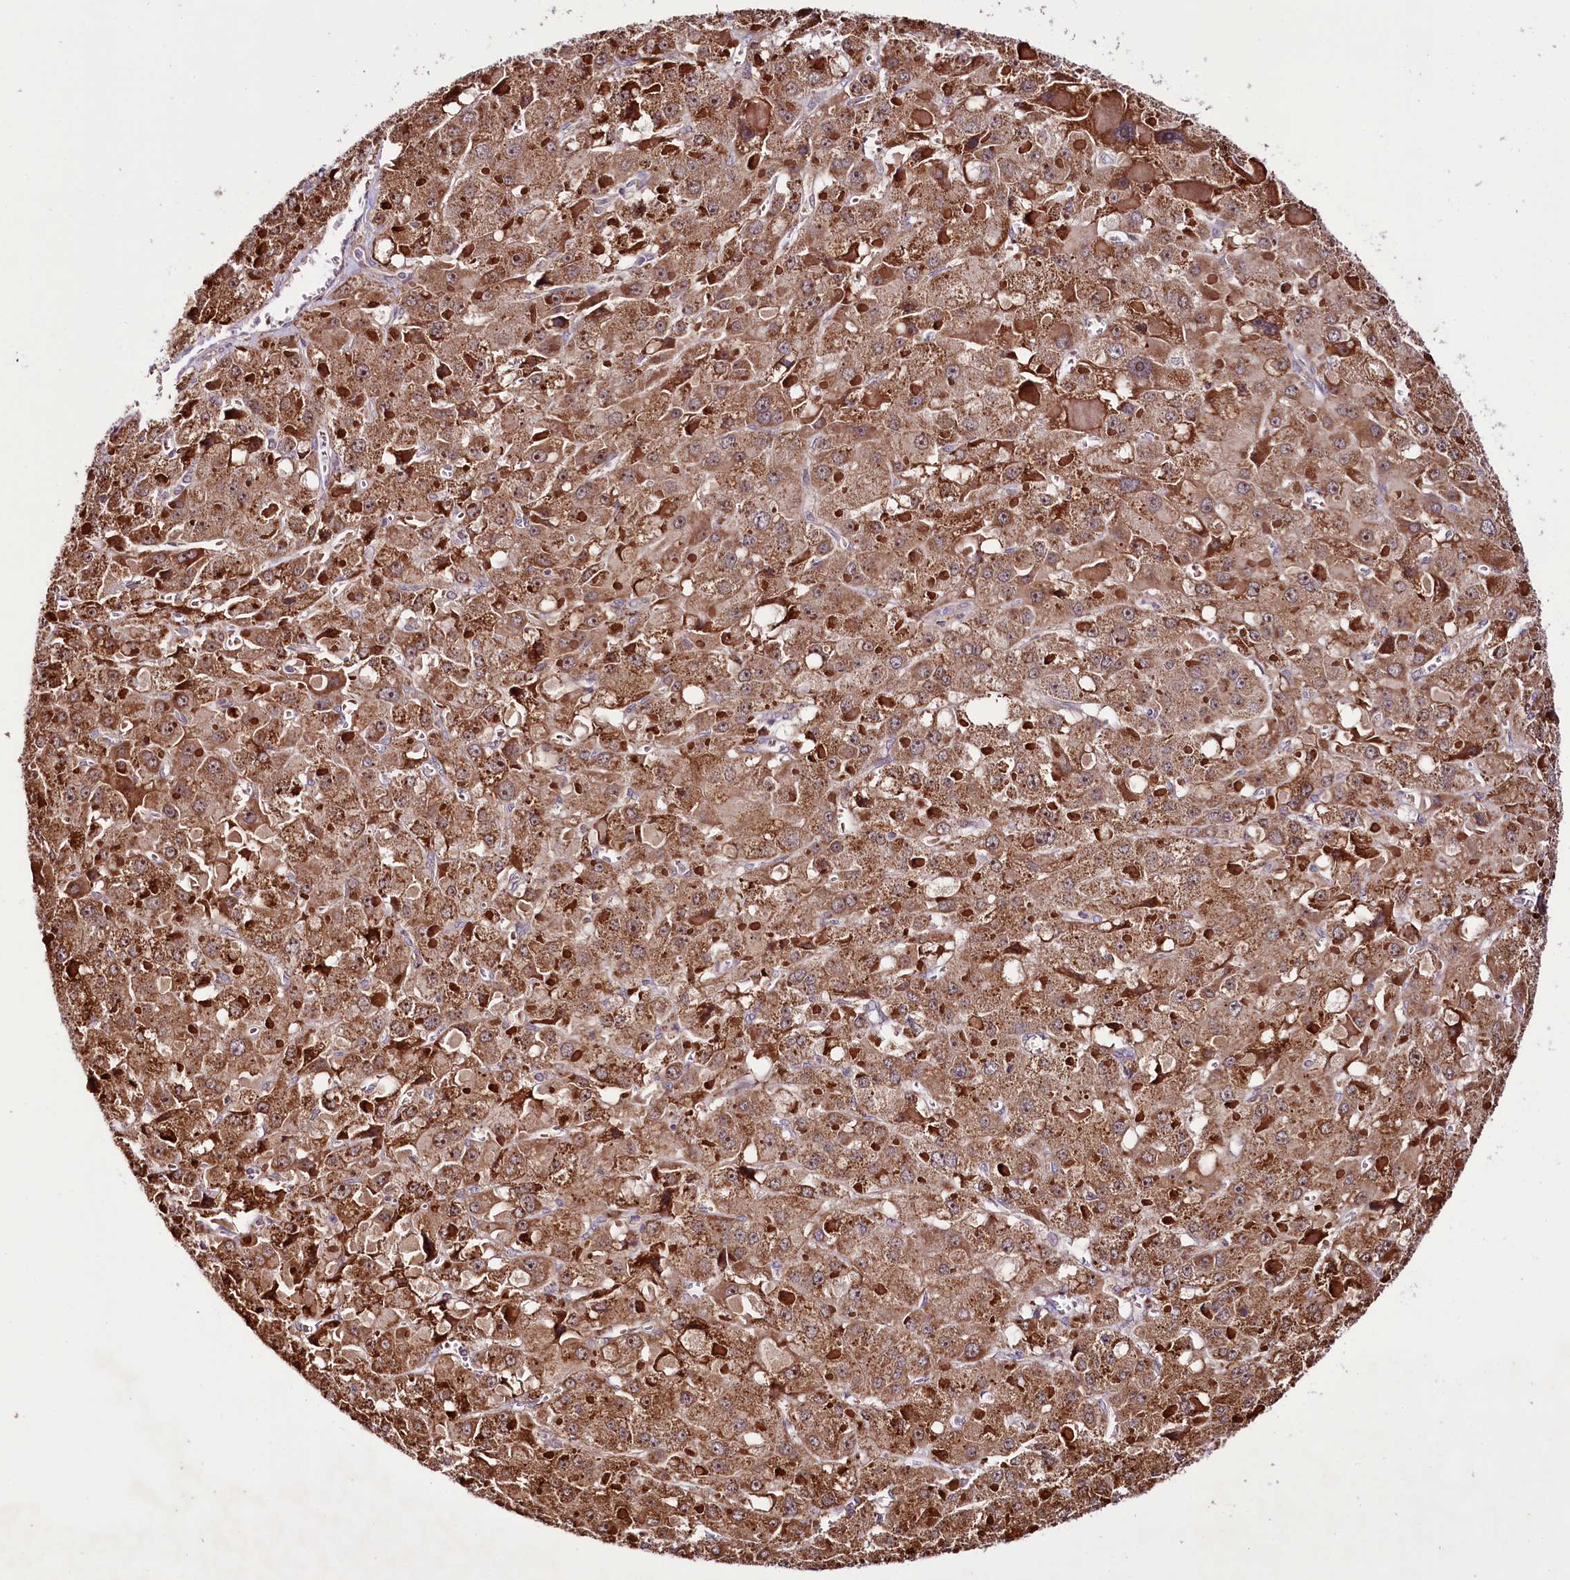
{"staining": {"intensity": "moderate", "quantity": ">75%", "location": "cytoplasmic/membranous"}, "tissue": "liver cancer", "cell_type": "Tumor cells", "image_type": "cancer", "snomed": [{"axis": "morphology", "description": "Carcinoma, Hepatocellular, NOS"}, {"axis": "topography", "description": "Liver"}], "caption": "Protein staining by immunohistochemistry exhibits moderate cytoplasmic/membranous staining in approximately >75% of tumor cells in liver cancer.", "gene": "ST7", "patient": {"sex": "female", "age": 73}}